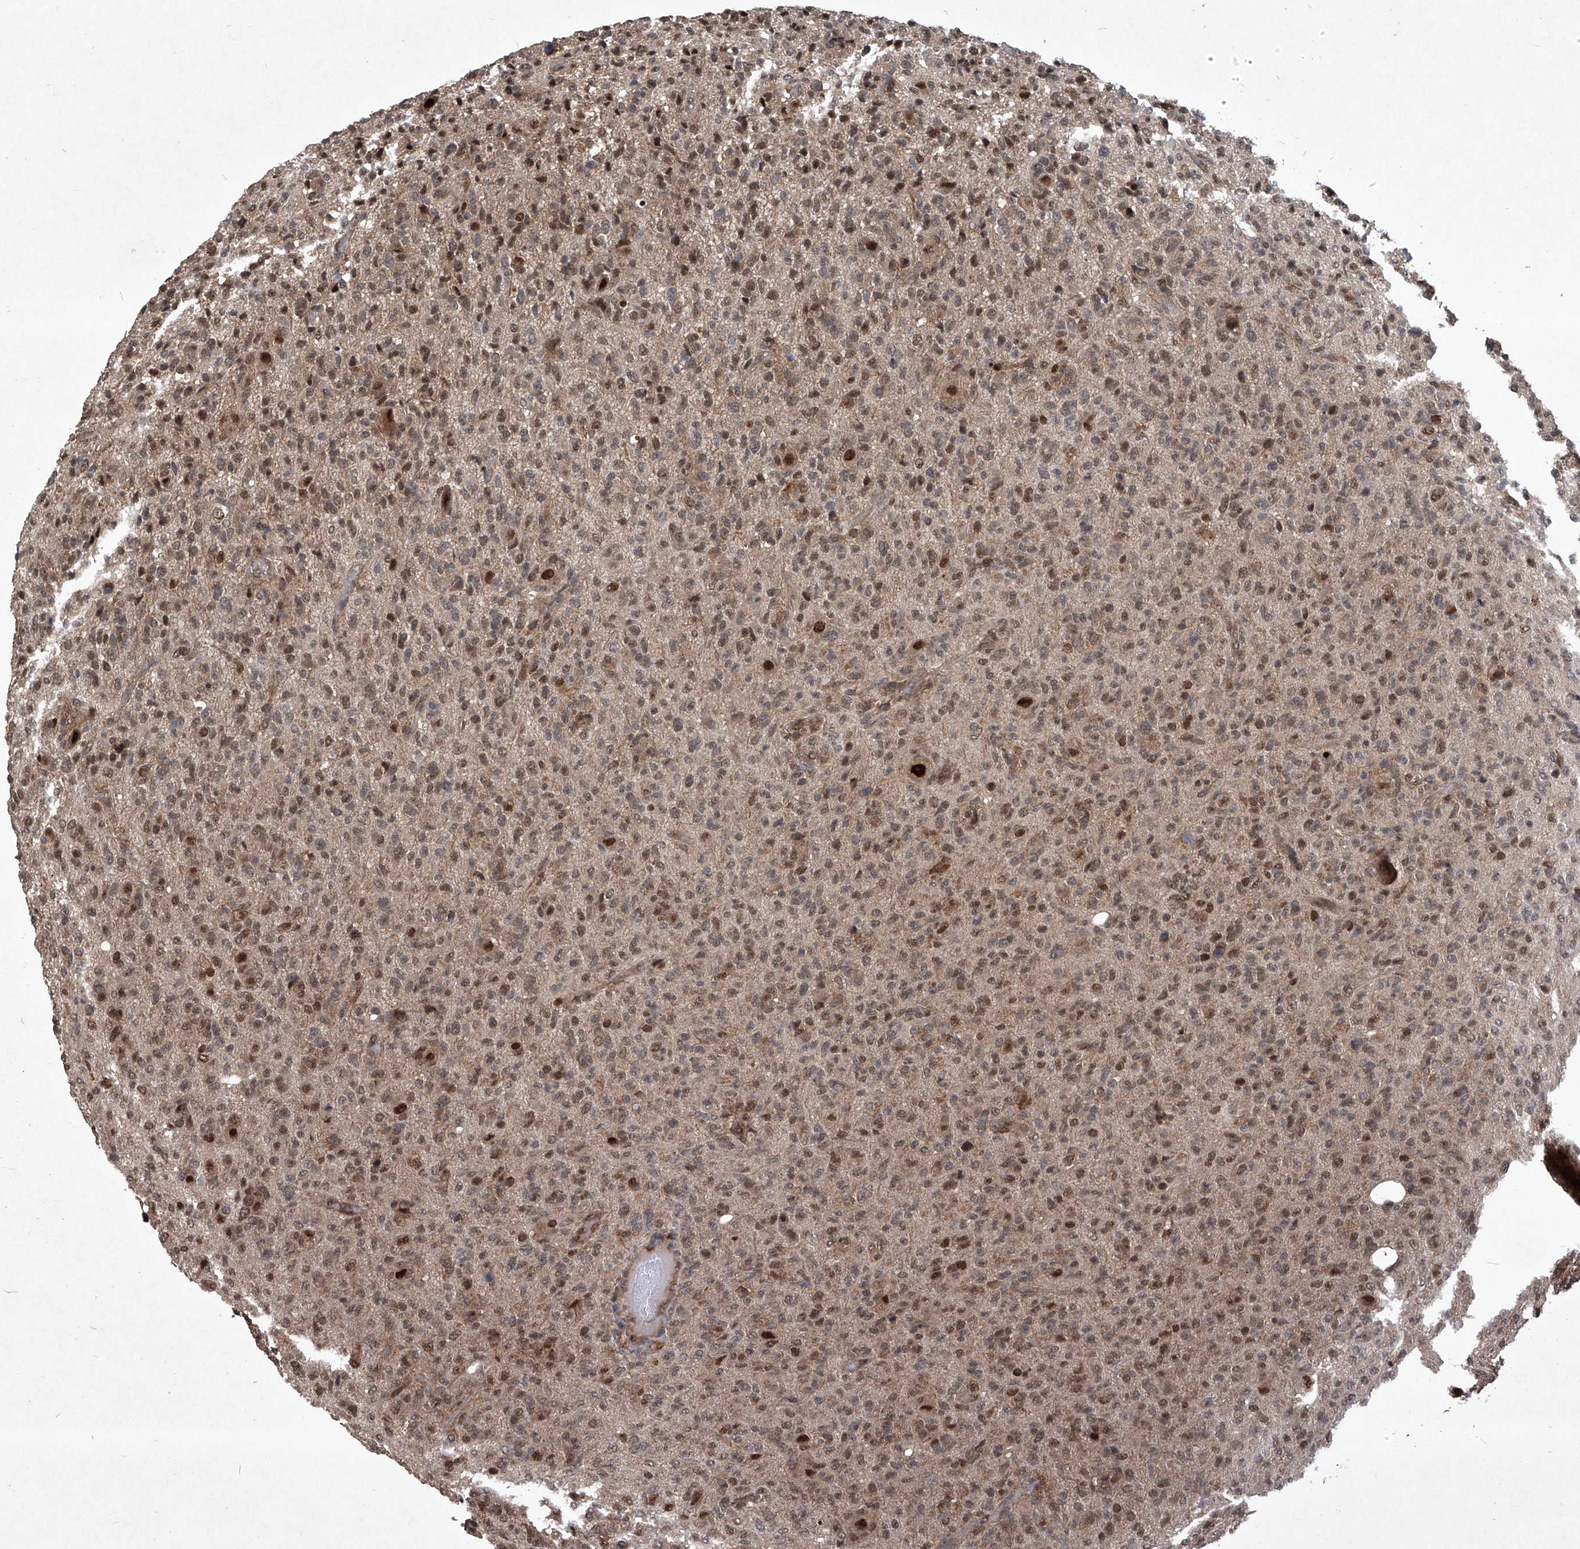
{"staining": {"intensity": "moderate", "quantity": "25%-75%", "location": "nuclear"}, "tissue": "glioma", "cell_type": "Tumor cells", "image_type": "cancer", "snomed": [{"axis": "morphology", "description": "Glioma, malignant, High grade"}, {"axis": "topography", "description": "Brain"}], "caption": "Glioma stained with a brown dye displays moderate nuclear positive staining in approximately 25%-75% of tumor cells.", "gene": "PSMB1", "patient": {"sex": "female", "age": 57}}